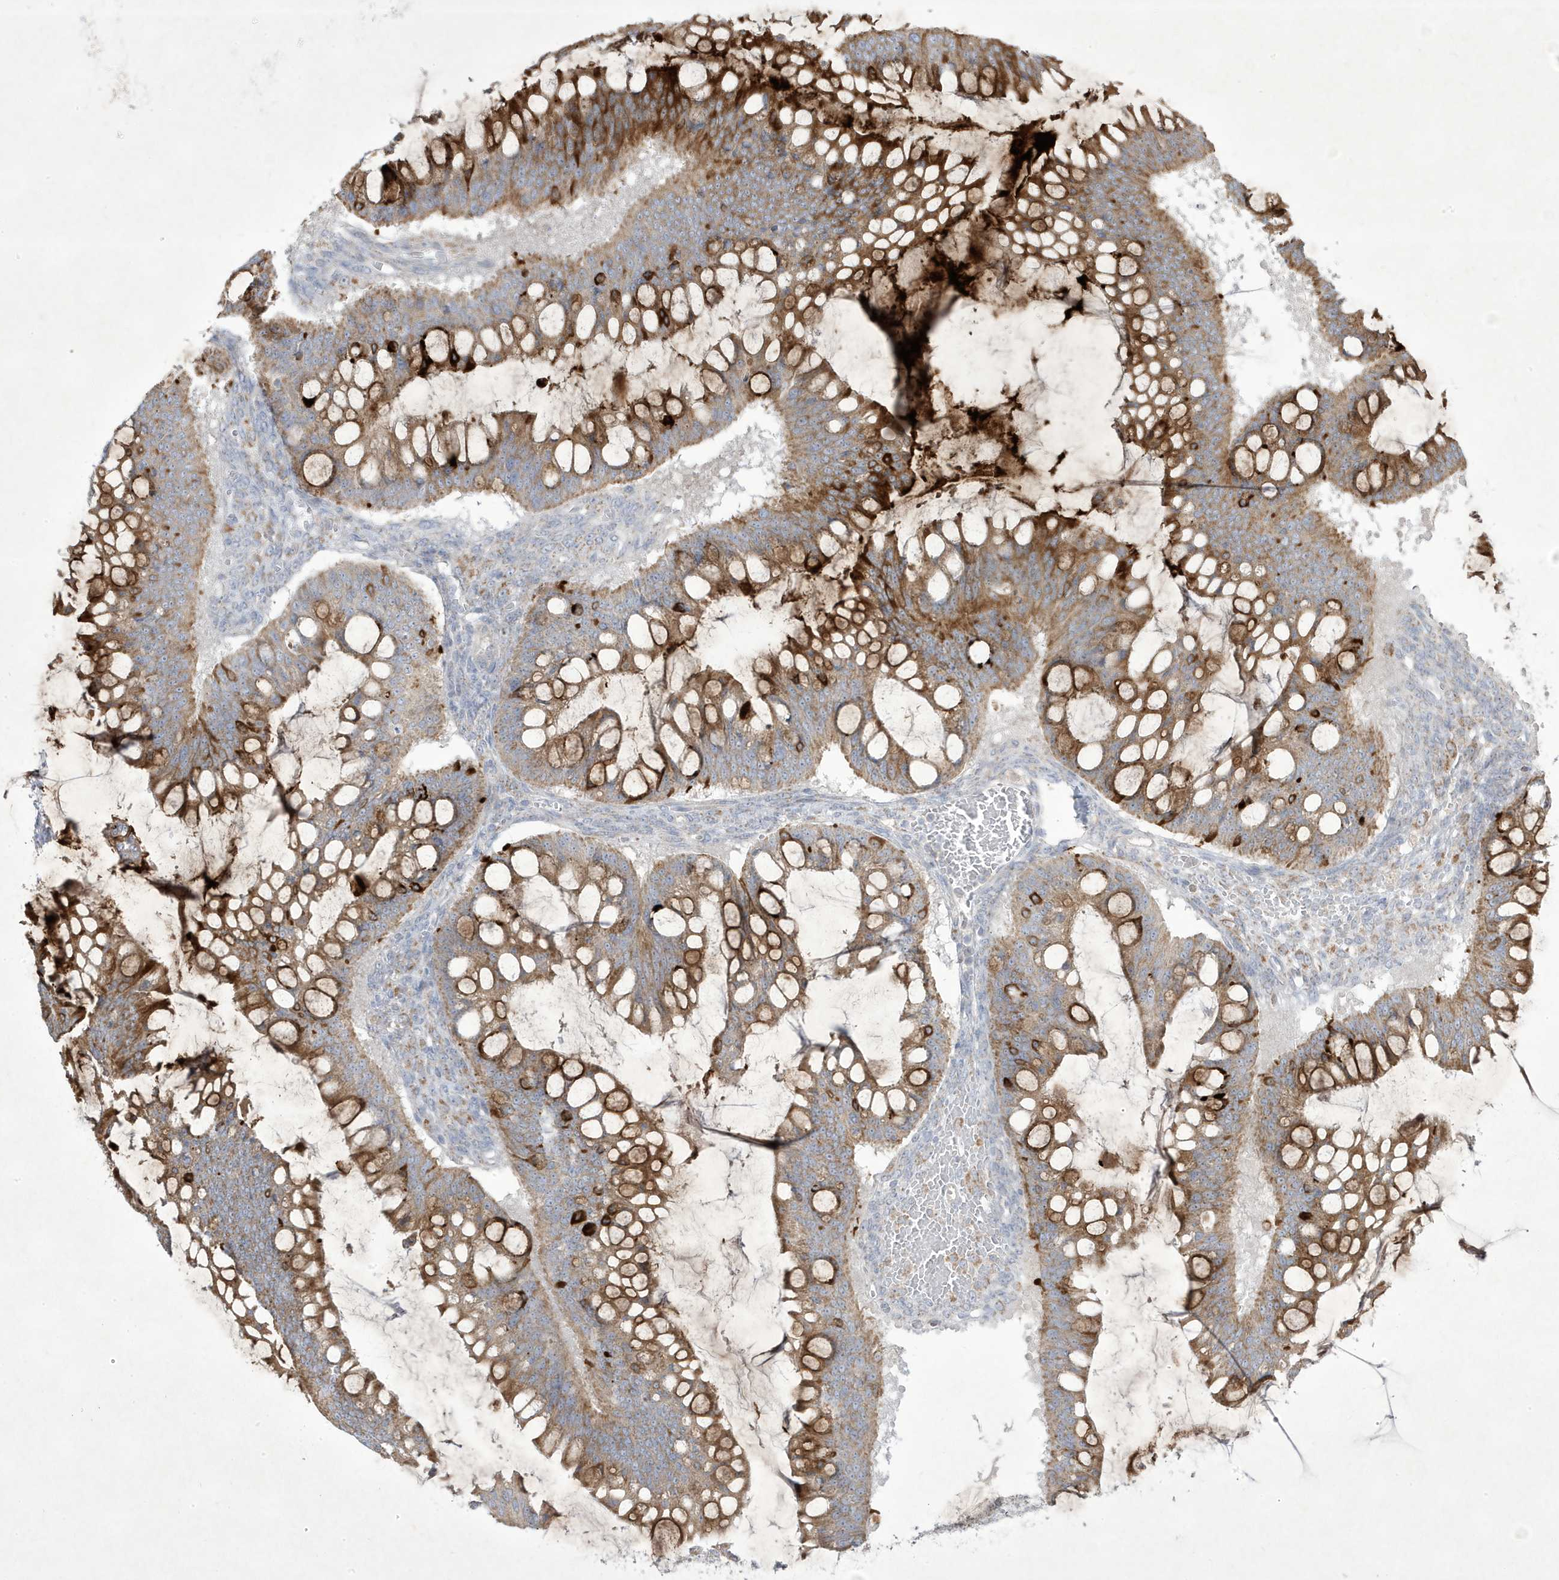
{"staining": {"intensity": "moderate", "quantity": ">75%", "location": "cytoplasmic/membranous"}, "tissue": "ovarian cancer", "cell_type": "Tumor cells", "image_type": "cancer", "snomed": [{"axis": "morphology", "description": "Cystadenocarcinoma, mucinous, NOS"}, {"axis": "topography", "description": "Ovary"}], "caption": "The micrograph demonstrates immunohistochemical staining of ovarian mucinous cystadenocarcinoma. There is moderate cytoplasmic/membranous expression is appreciated in about >75% of tumor cells. Nuclei are stained in blue.", "gene": "ADAMTSL3", "patient": {"sex": "female", "age": 73}}